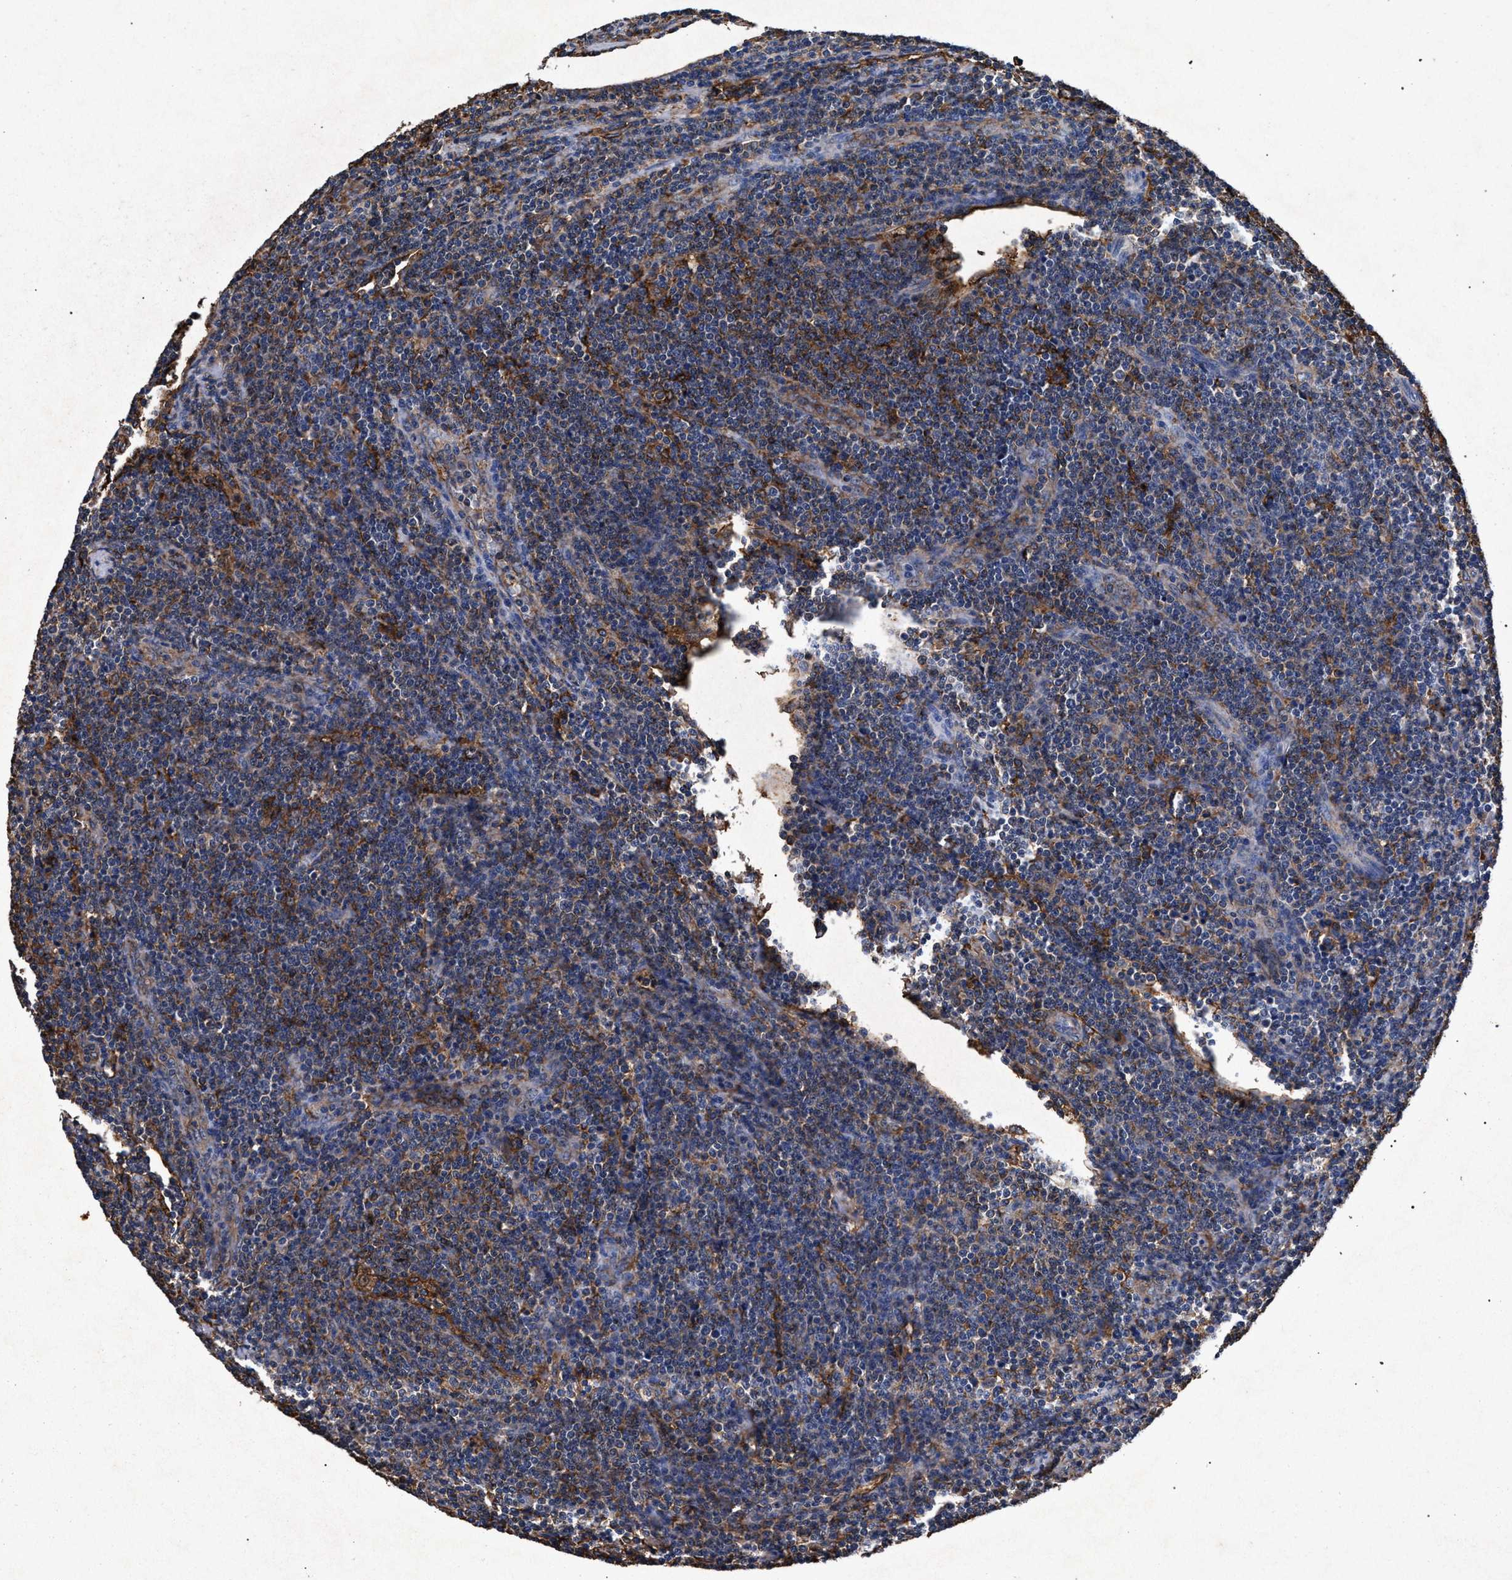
{"staining": {"intensity": "moderate", "quantity": "25%-75%", "location": "cytoplasmic/membranous"}, "tissue": "lymphoma", "cell_type": "Tumor cells", "image_type": "cancer", "snomed": [{"axis": "morphology", "description": "Malignant lymphoma, non-Hodgkin's type, Low grade"}, {"axis": "topography", "description": "Lymph node"}], "caption": "Immunohistochemistry photomicrograph of low-grade malignant lymphoma, non-Hodgkin's type stained for a protein (brown), which reveals medium levels of moderate cytoplasmic/membranous positivity in approximately 25%-75% of tumor cells.", "gene": "MARCKS", "patient": {"sex": "male", "age": 66}}